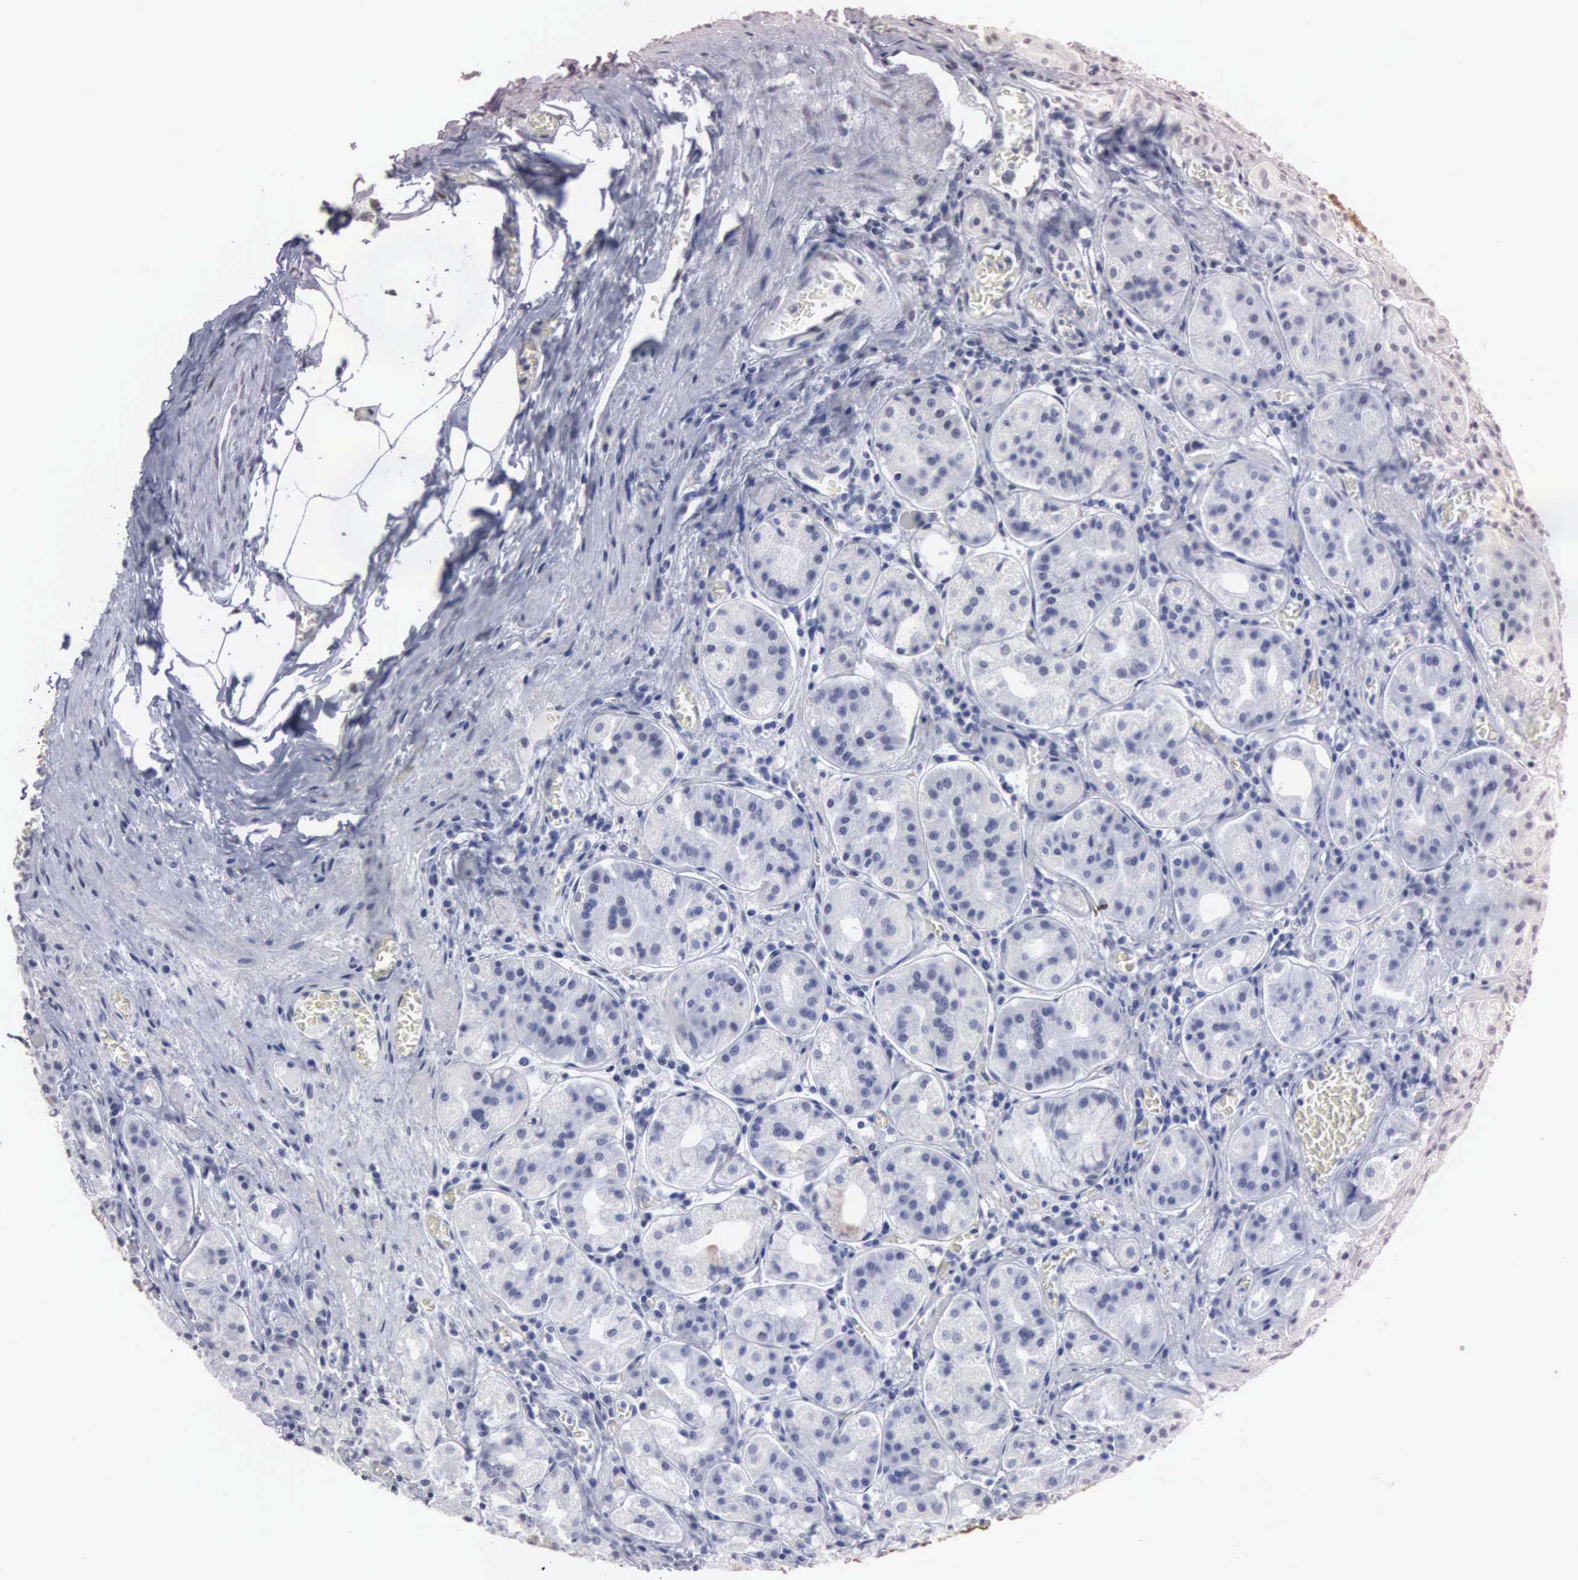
{"staining": {"intensity": "weak", "quantity": "<25%", "location": "cytoplasmic/membranous"}, "tissue": "stomach", "cell_type": "Glandular cells", "image_type": "normal", "snomed": [{"axis": "morphology", "description": "Normal tissue, NOS"}, {"axis": "topography", "description": "Stomach, lower"}], "caption": "High magnification brightfield microscopy of normal stomach stained with DAB (3,3'-diaminobenzidine) (brown) and counterstained with hematoxylin (blue): glandular cells show no significant staining. (Immunohistochemistry (ihc), brightfield microscopy, high magnification).", "gene": "UPB1", "patient": {"sex": "male", "age": 58}}